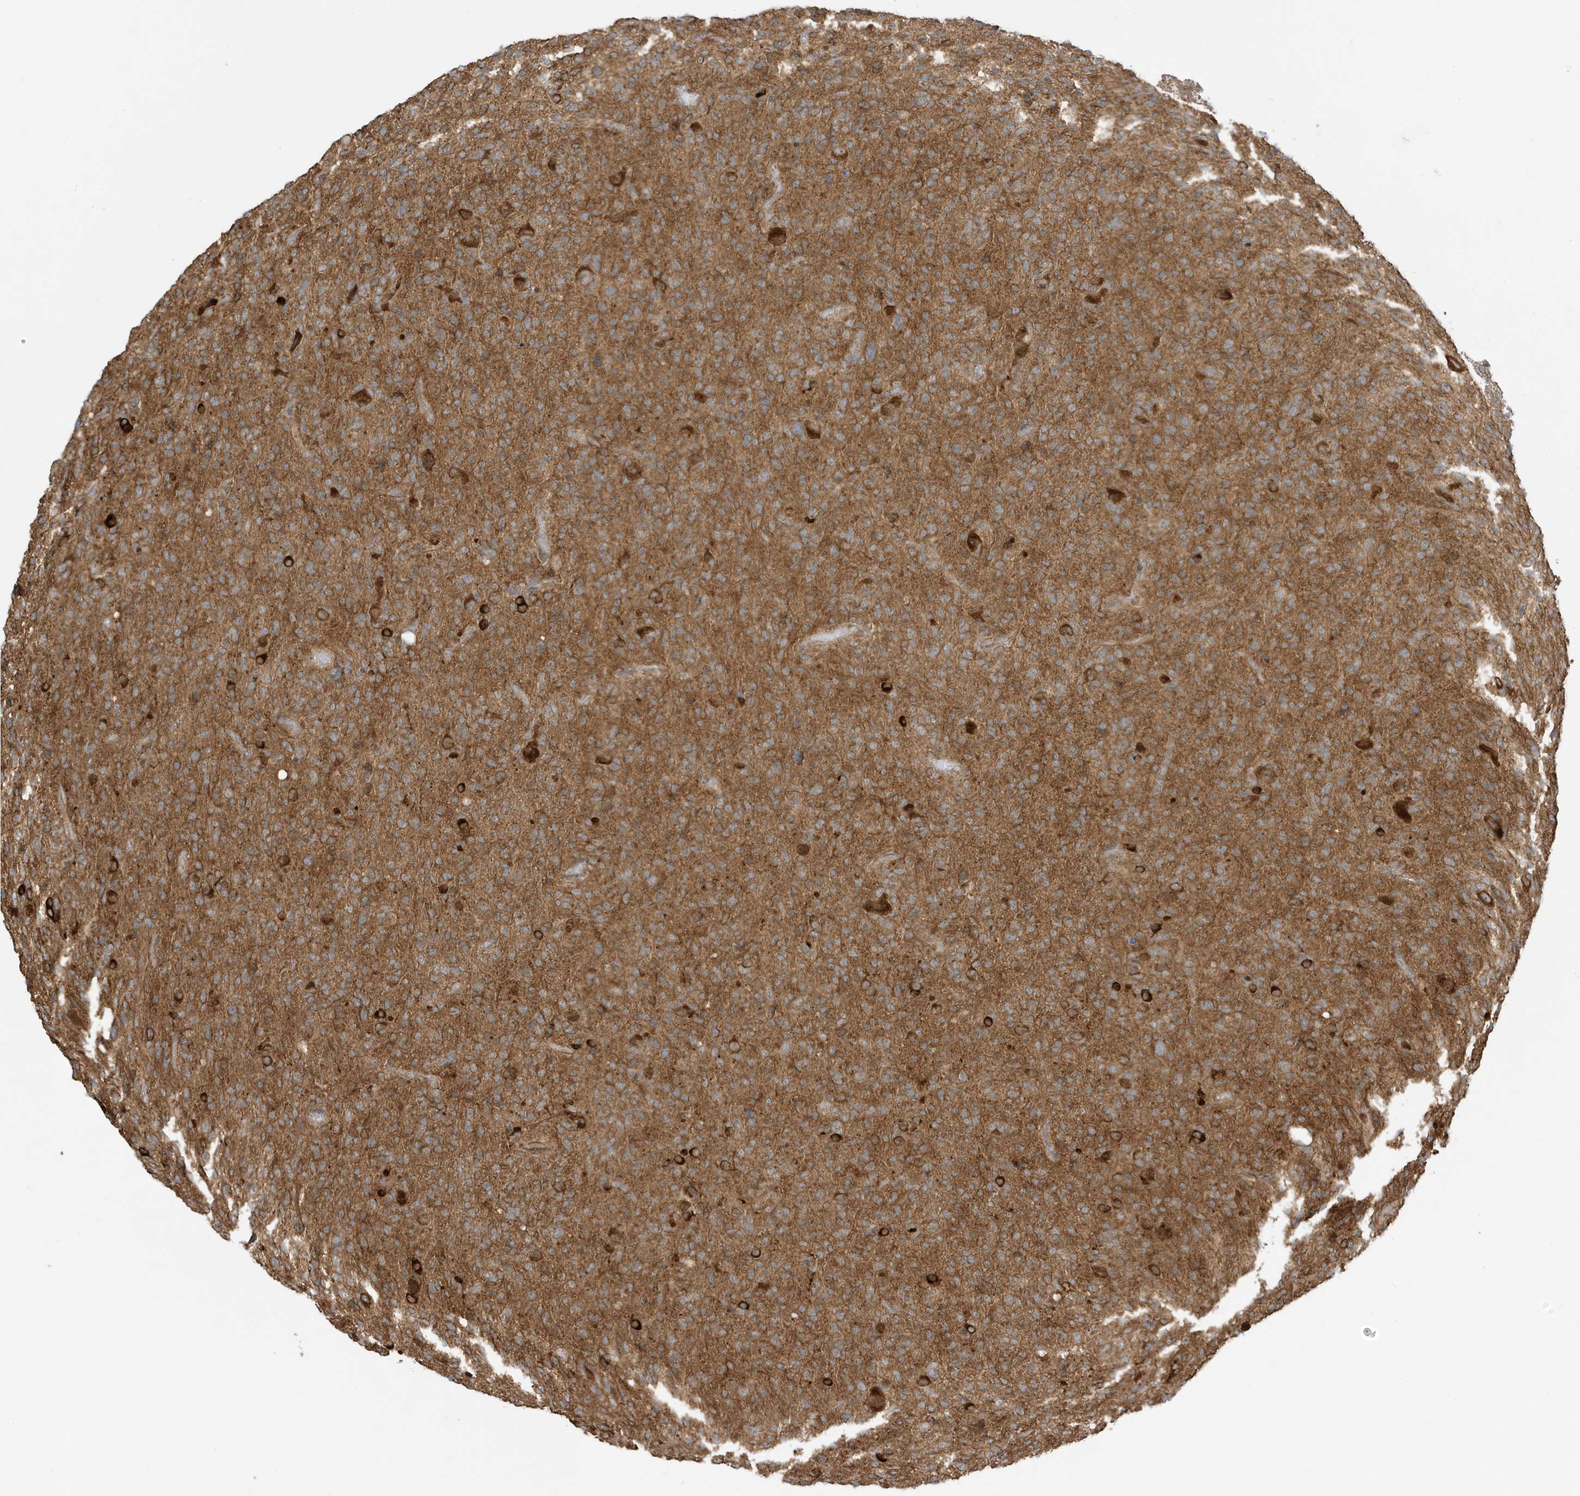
{"staining": {"intensity": "moderate", "quantity": ">75%", "location": "cytoplasmic/membranous"}, "tissue": "glioma", "cell_type": "Tumor cells", "image_type": "cancer", "snomed": [{"axis": "morphology", "description": "Glioma, malignant, High grade"}, {"axis": "topography", "description": "Brain"}], "caption": "Glioma stained with DAB (3,3'-diaminobenzidine) immunohistochemistry (IHC) demonstrates medium levels of moderate cytoplasmic/membranous positivity in about >75% of tumor cells.", "gene": "CDC42EP3", "patient": {"sex": "female", "age": 57}}